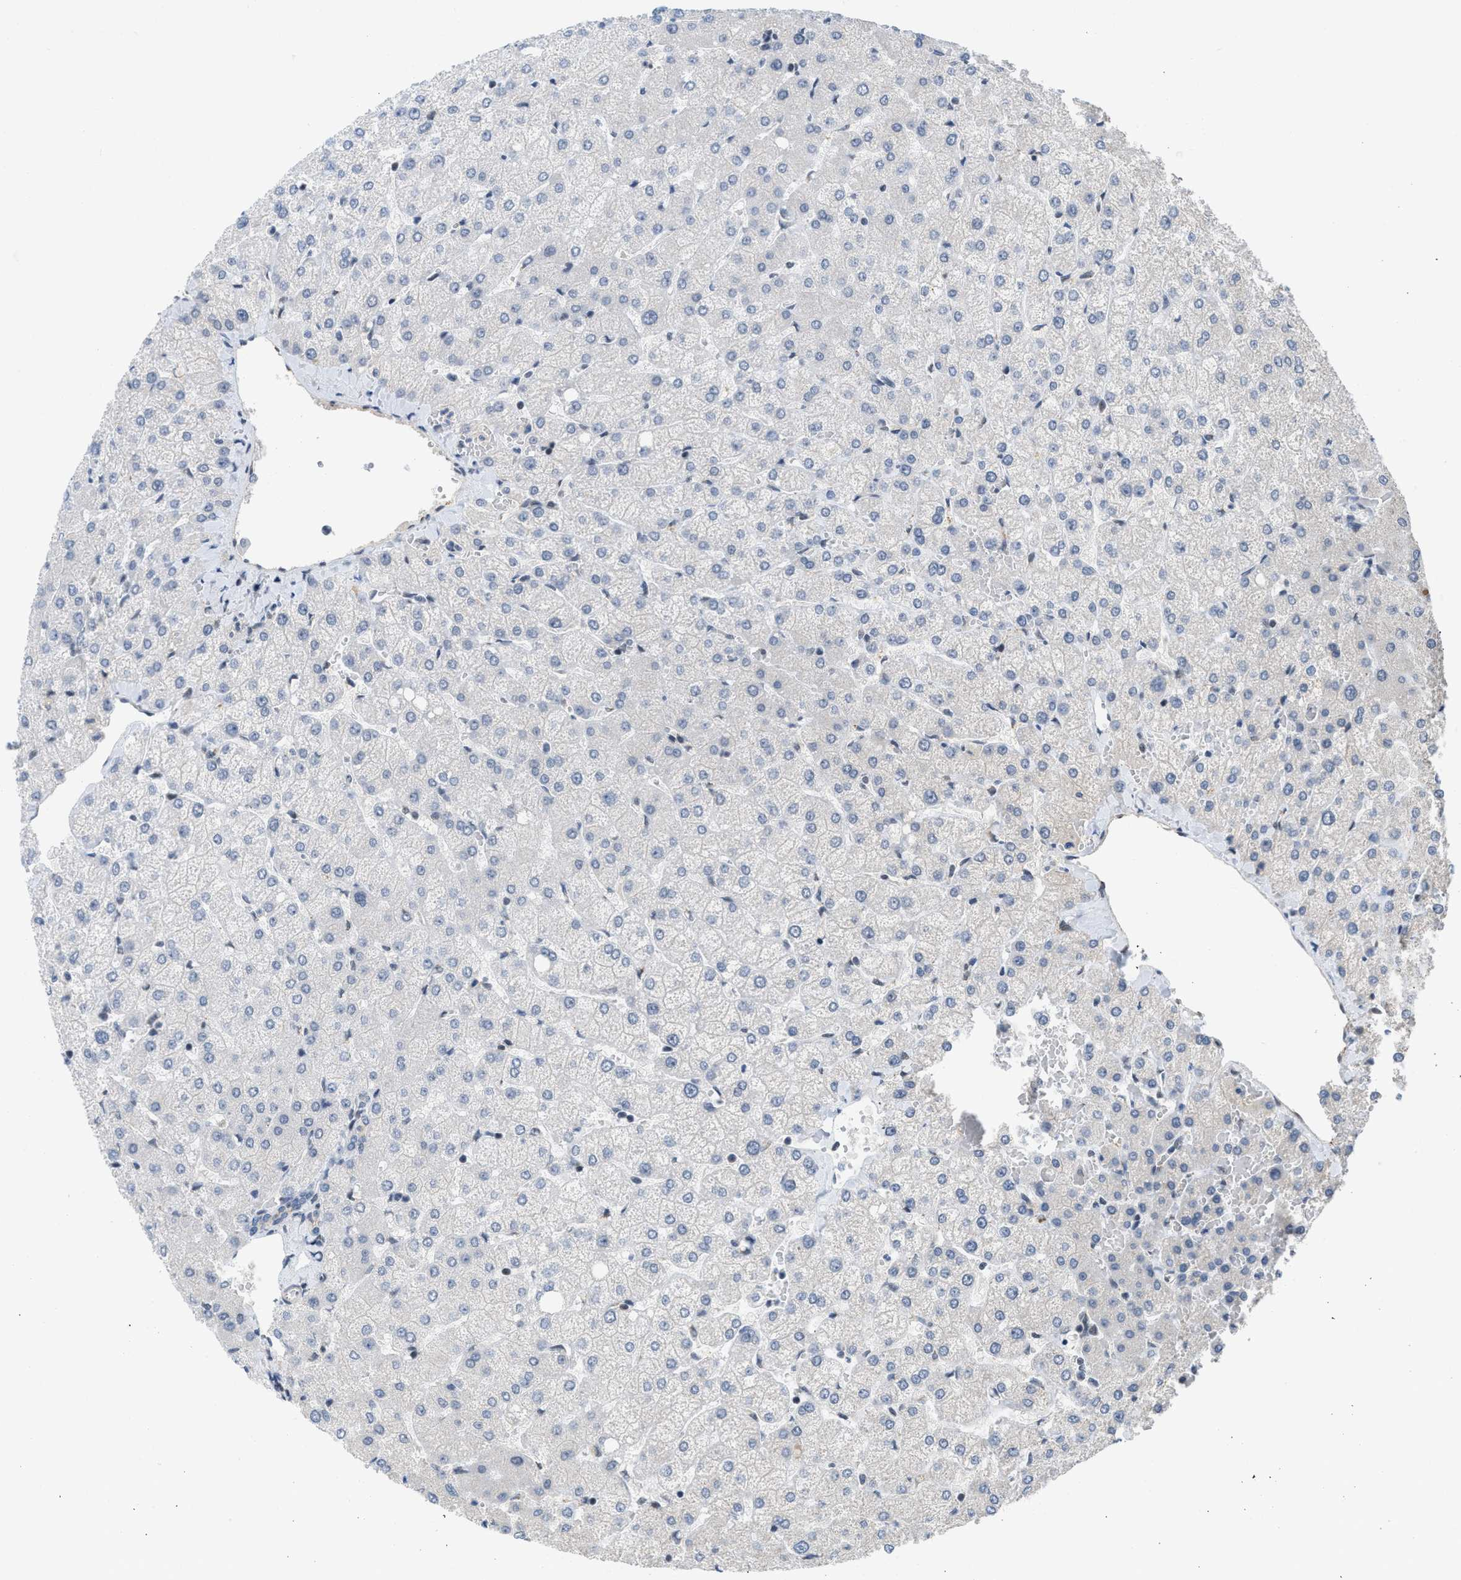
{"staining": {"intensity": "negative", "quantity": "none", "location": "none"}, "tissue": "liver", "cell_type": "Cholangiocytes", "image_type": "normal", "snomed": [{"axis": "morphology", "description": "Normal tissue, NOS"}, {"axis": "topography", "description": "Liver"}], "caption": "Cholangiocytes show no significant staining in unremarkable liver. Nuclei are stained in blue.", "gene": "TERF2IP", "patient": {"sex": "female", "age": 54}}